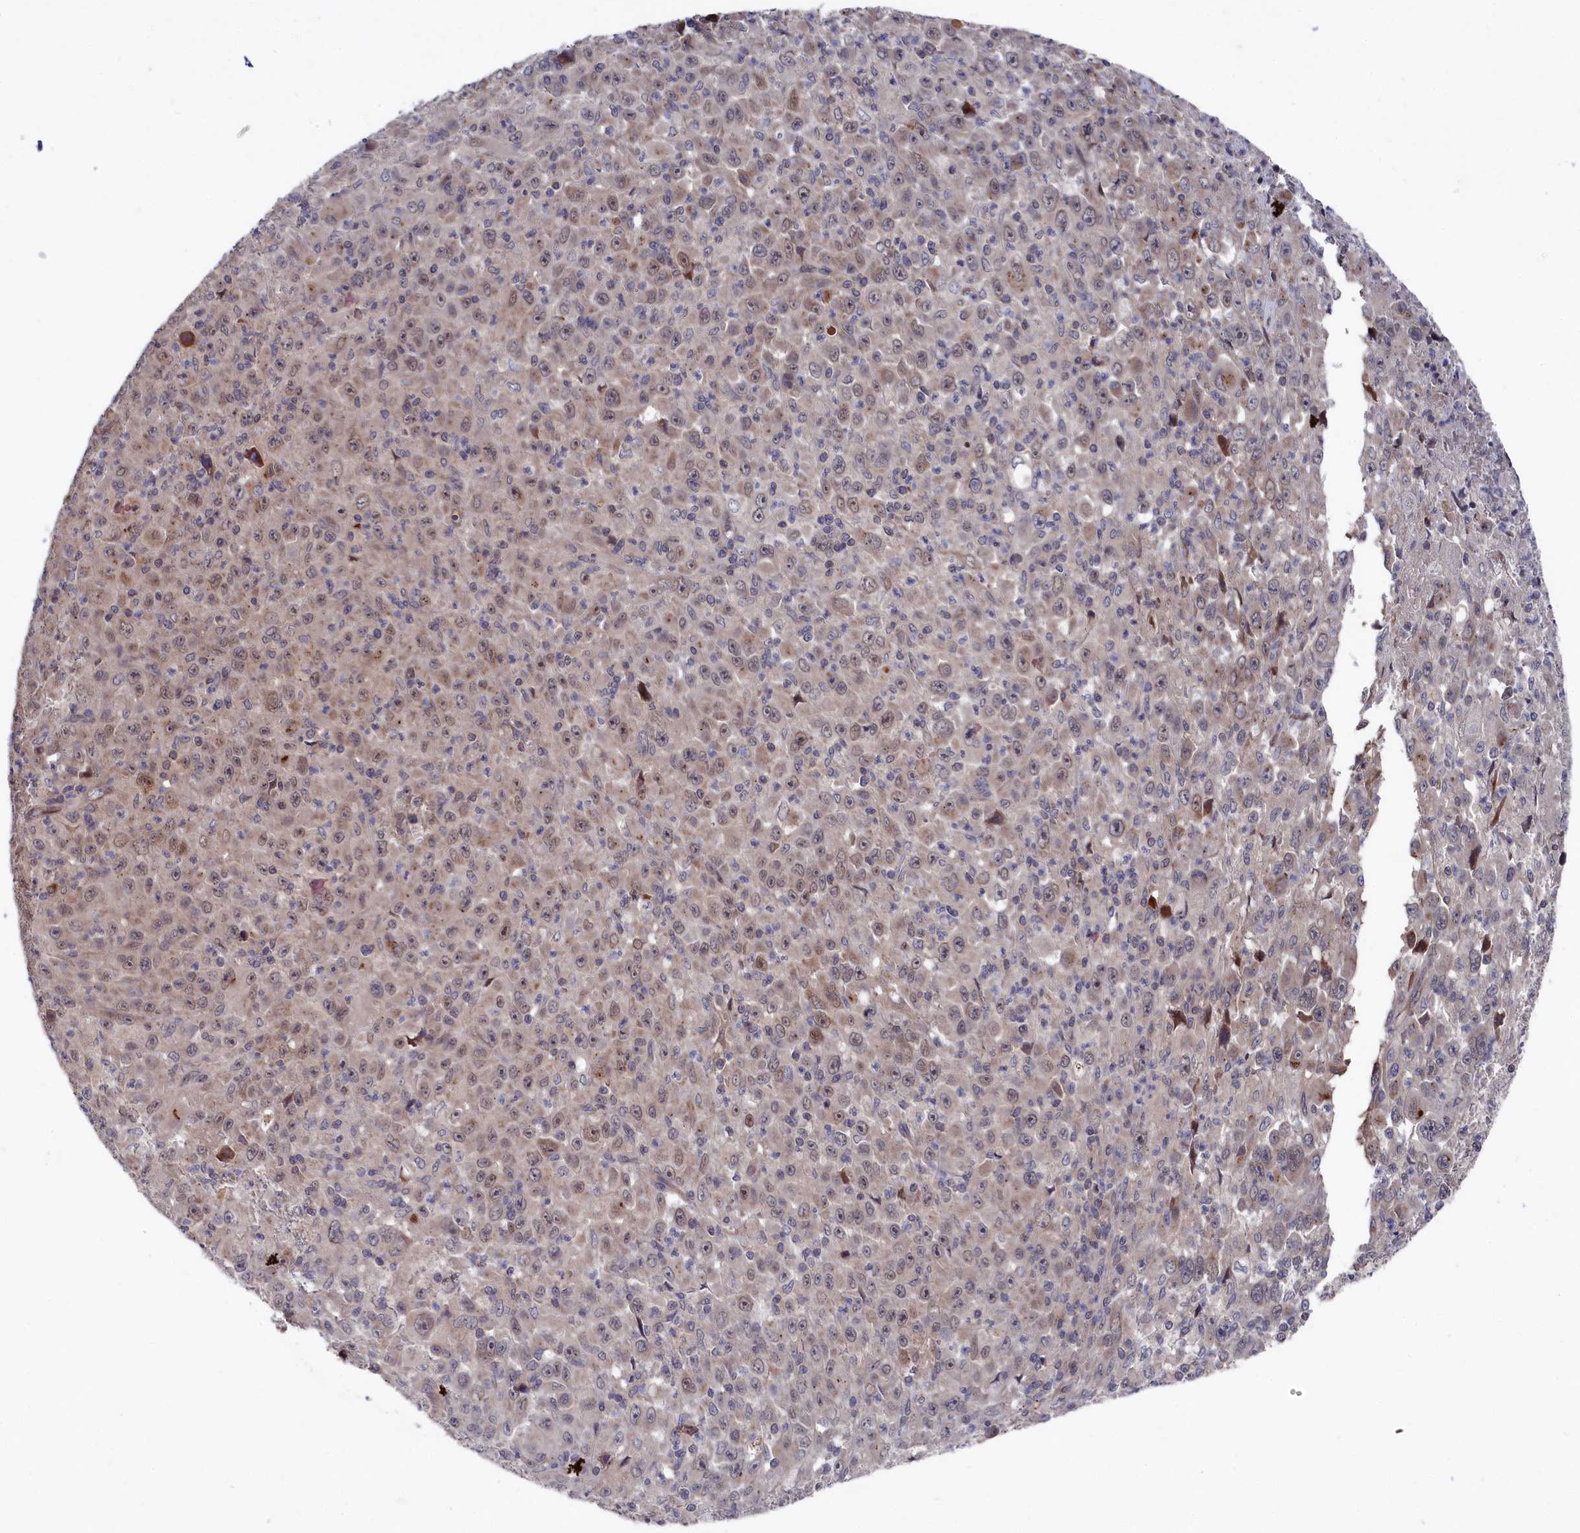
{"staining": {"intensity": "negative", "quantity": "none", "location": "none"}, "tissue": "melanoma", "cell_type": "Tumor cells", "image_type": "cancer", "snomed": [{"axis": "morphology", "description": "Malignant melanoma, Metastatic site"}, {"axis": "topography", "description": "Skin"}], "caption": "IHC photomicrograph of neoplastic tissue: human malignant melanoma (metastatic site) stained with DAB displays no significant protein expression in tumor cells. Brightfield microscopy of immunohistochemistry stained with DAB (brown) and hematoxylin (blue), captured at high magnification.", "gene": "SUPV3L1", "patient": {"sex": "female", "age": 56}}